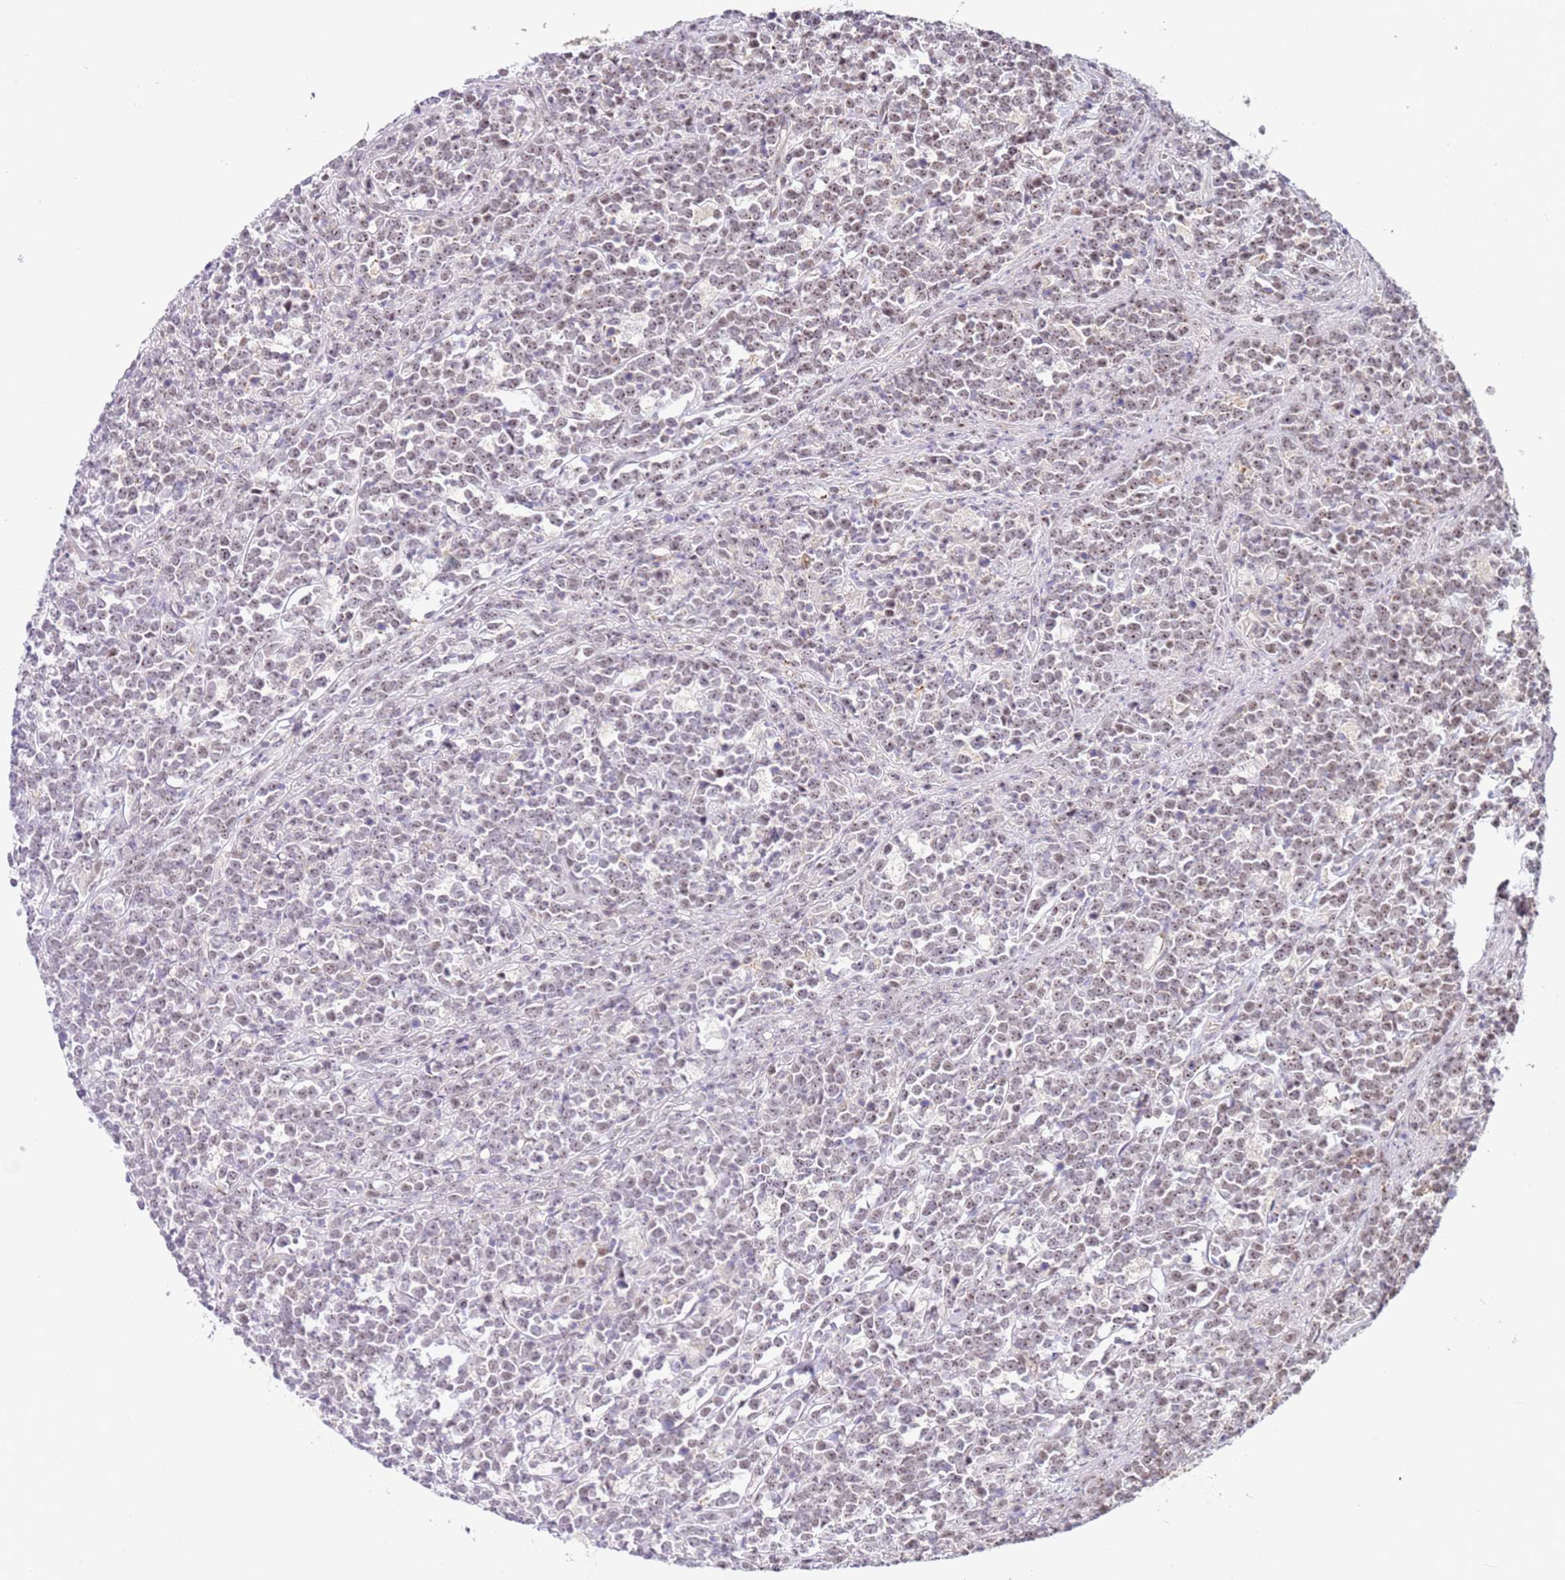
{"staining": {"intensity": "weak", "quantity": "25%-75%", "location": "nuclear"}, "tissue": "lymphoma", "cell_type": "Tumor cells", "image_type": "cancer", "snomed": [{"axis": "morphology", "description": "Malignant lymphoma, non-Hodgkin's type, High grade"}, {"axis": "topography", "description": "Small intestine"}, {"axis": "topography", "description": "Colon"}], "caption": "Immunohistochemical staining of malignant lymphoma, non-Hodgkin's type (high-grade) reveals low levels of weak nuclear expression in about 25%-75% of tumor cells.", "gene": "LGALSL", "patient": {"sex": "male", "age": 8}}